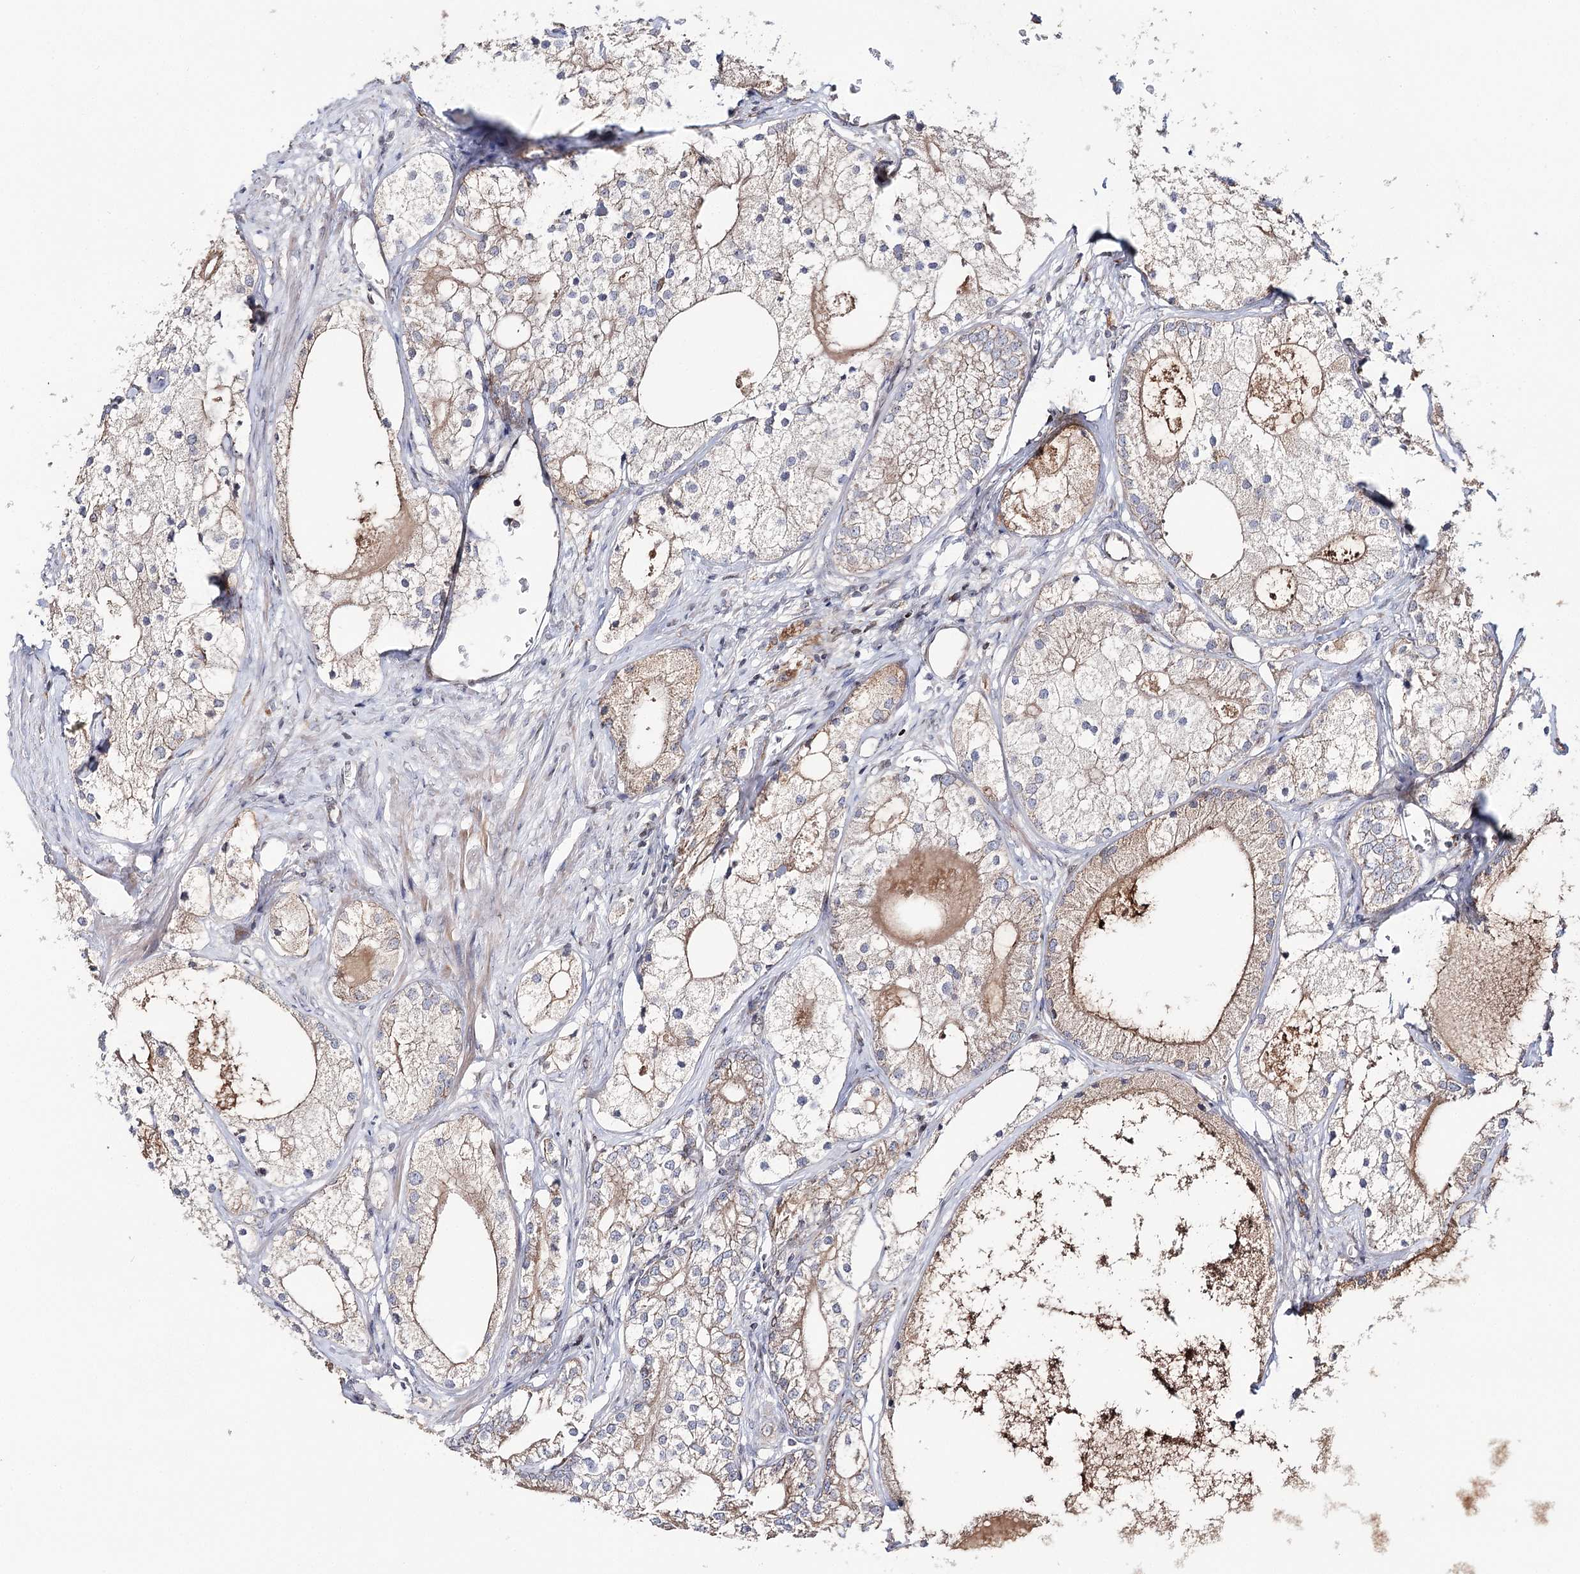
{"staining": {"intensity": "weak", "quantity": ">75%", "location": "cytoplasmic/membranous"}, "tissue": "prostate cancer", "cell_type": "Tumor cells", "image_type": "cancer", "snomed": [{"axis": "morphology", "description": "Adenocarcinoma, Low grade"}, {"axis": "topography", "description": "Prostate"}], "caption": "This micrograph shows immunohistochemistry staining of prostate cancer (adenocarcinoma (low-grade)), with low weak cytoplasmic/membranous staining in about >75% of tumor cells.", "gene": "CFAP46", "patient": {"sex": "male", "age": 69}}